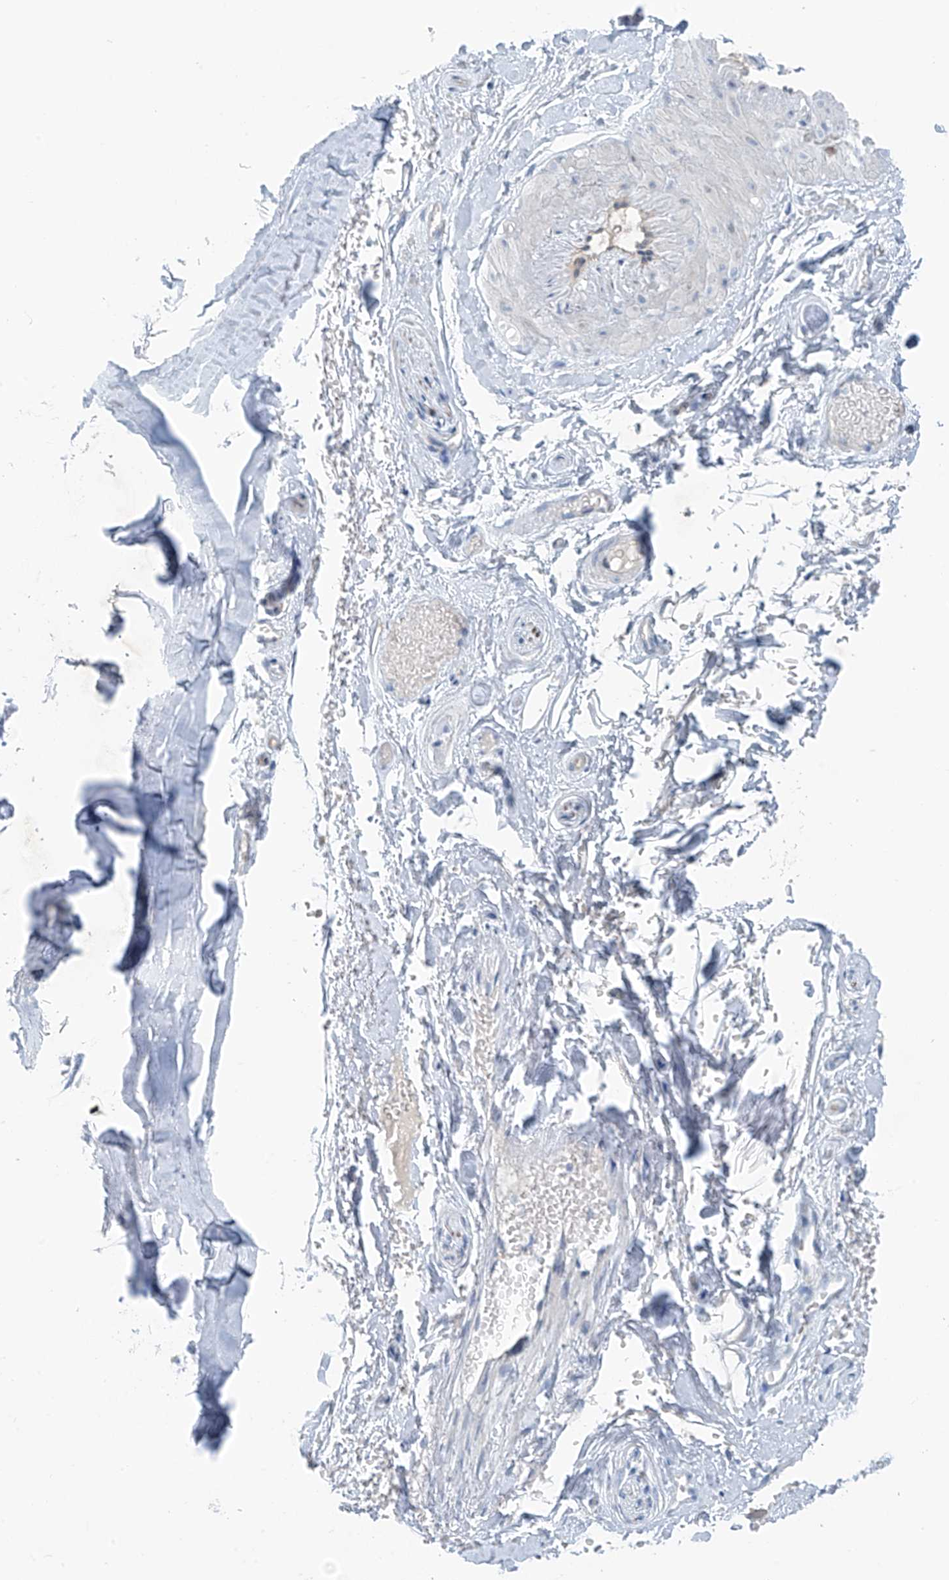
{"staining": {"intensity": "negative", "quantity": "none", "location": "none"}, "tissue": "adipose tissue", "cell_type": "Adipocytes", "image_type": "normal", "snomed": [{"axis": "morphology", "description": "Normal tissue, NOS"}, {"axis": "morphology", "description": "Basal cell carcinoma"}, {"axis": "topography", "description": "Skin"}], "caption": "This is an IHC image of unremarkable human adipose tissue. There is no staining in adipocytes.", "gene": "ZNF793", "patient": {"sex": "female", "age": 89}}